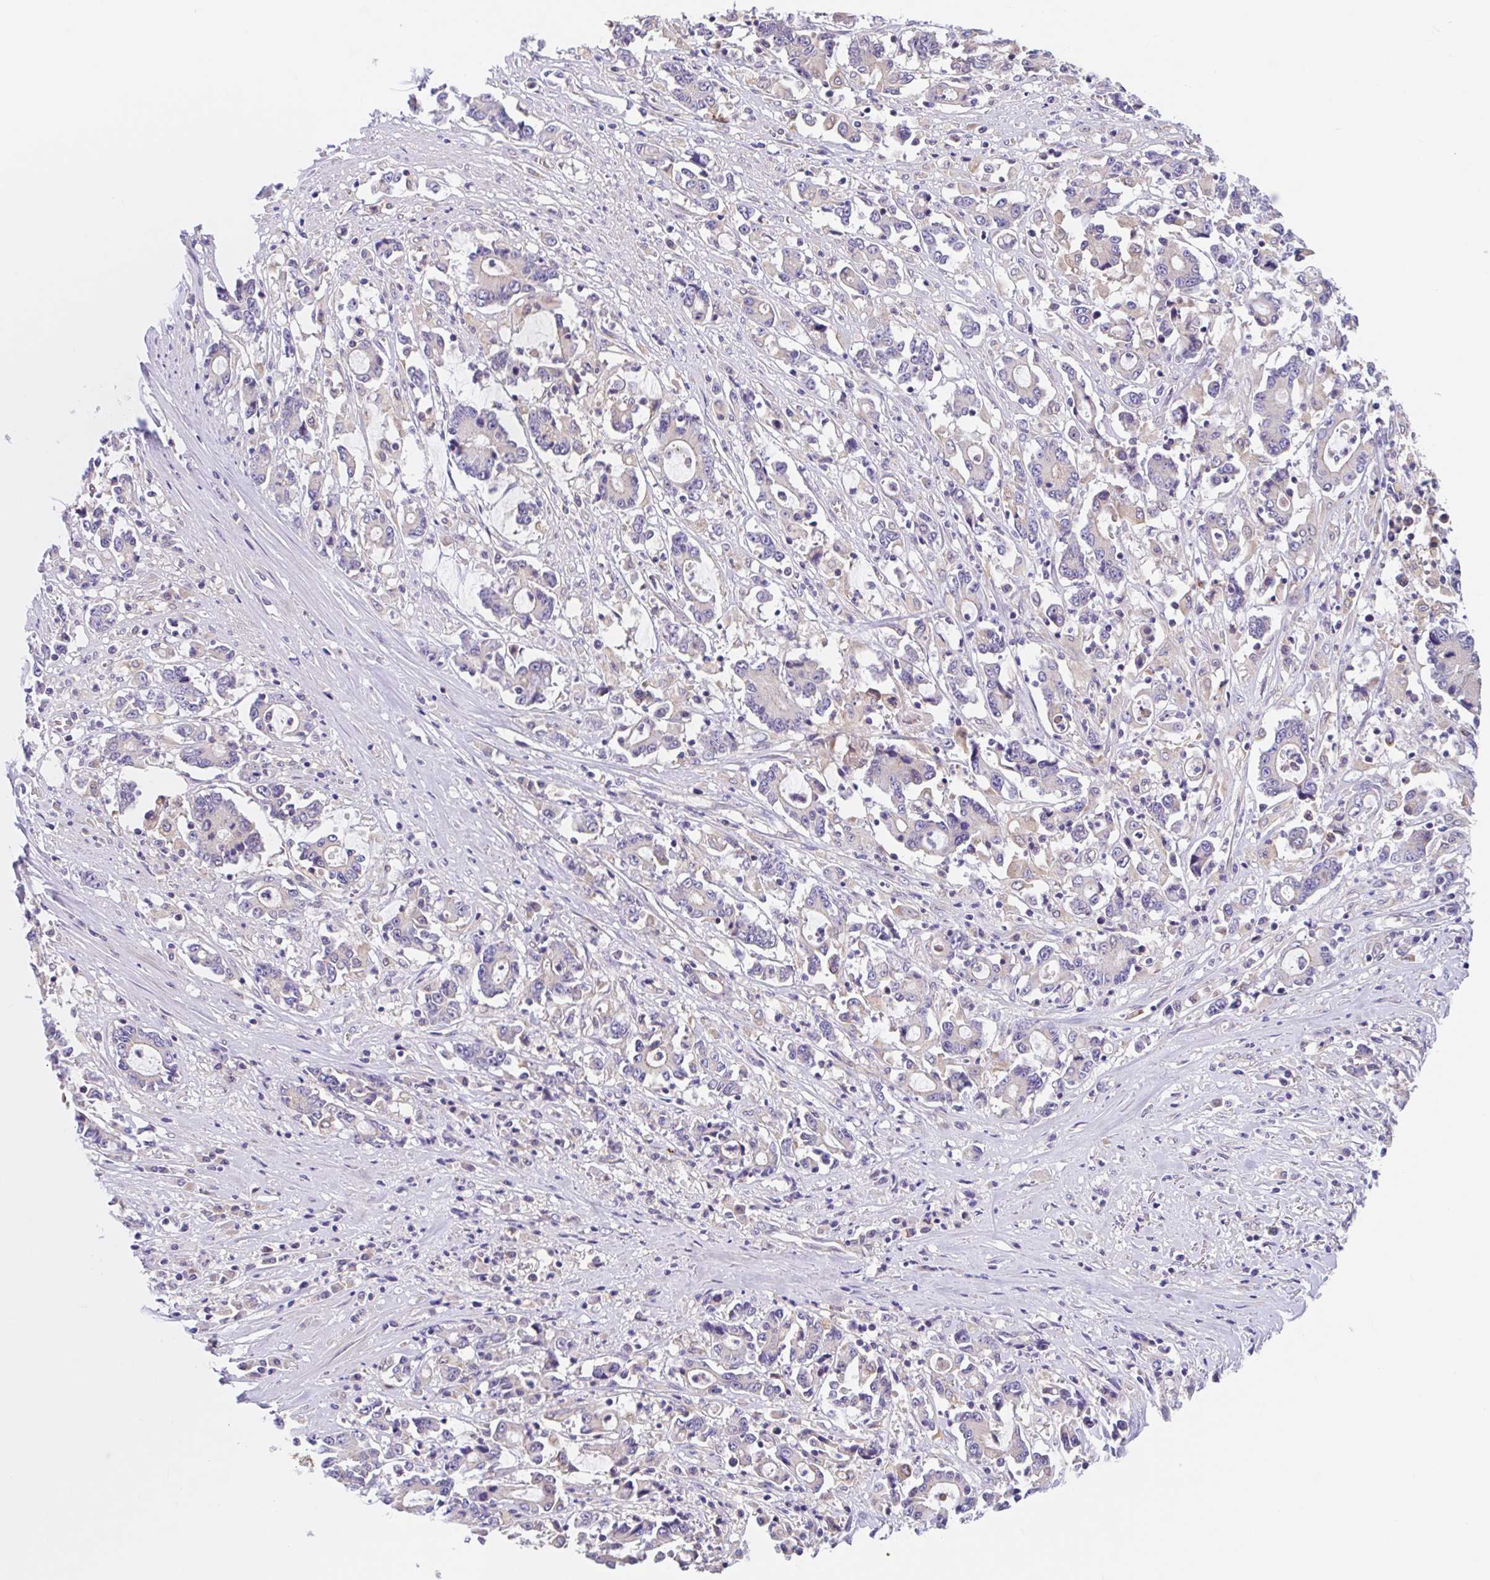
{"staining": {"intensity": "weak", "quantity": "25%-75%", "location": "cytoplasmic/membranous"}, "tissue": "stomach cancer", "cell_type": "Tumor cells", "image_type": "cancer", "snomed": [{"axis": "morphology", "description": "Adenocarcinoma, NOS"}, {"axis": "topography", "description": "Stomach, upper"}], "caption": "IHC histopathology image of stomach cancer (adenocarcinoma) stained for a protein (brown), which reveals low levels of weak cytoplasmic/membranous expression in approximately 25%-75% of tumor cells.", "gene": "TMEM86A", "patient": {"sex": "male", "age": 68}}